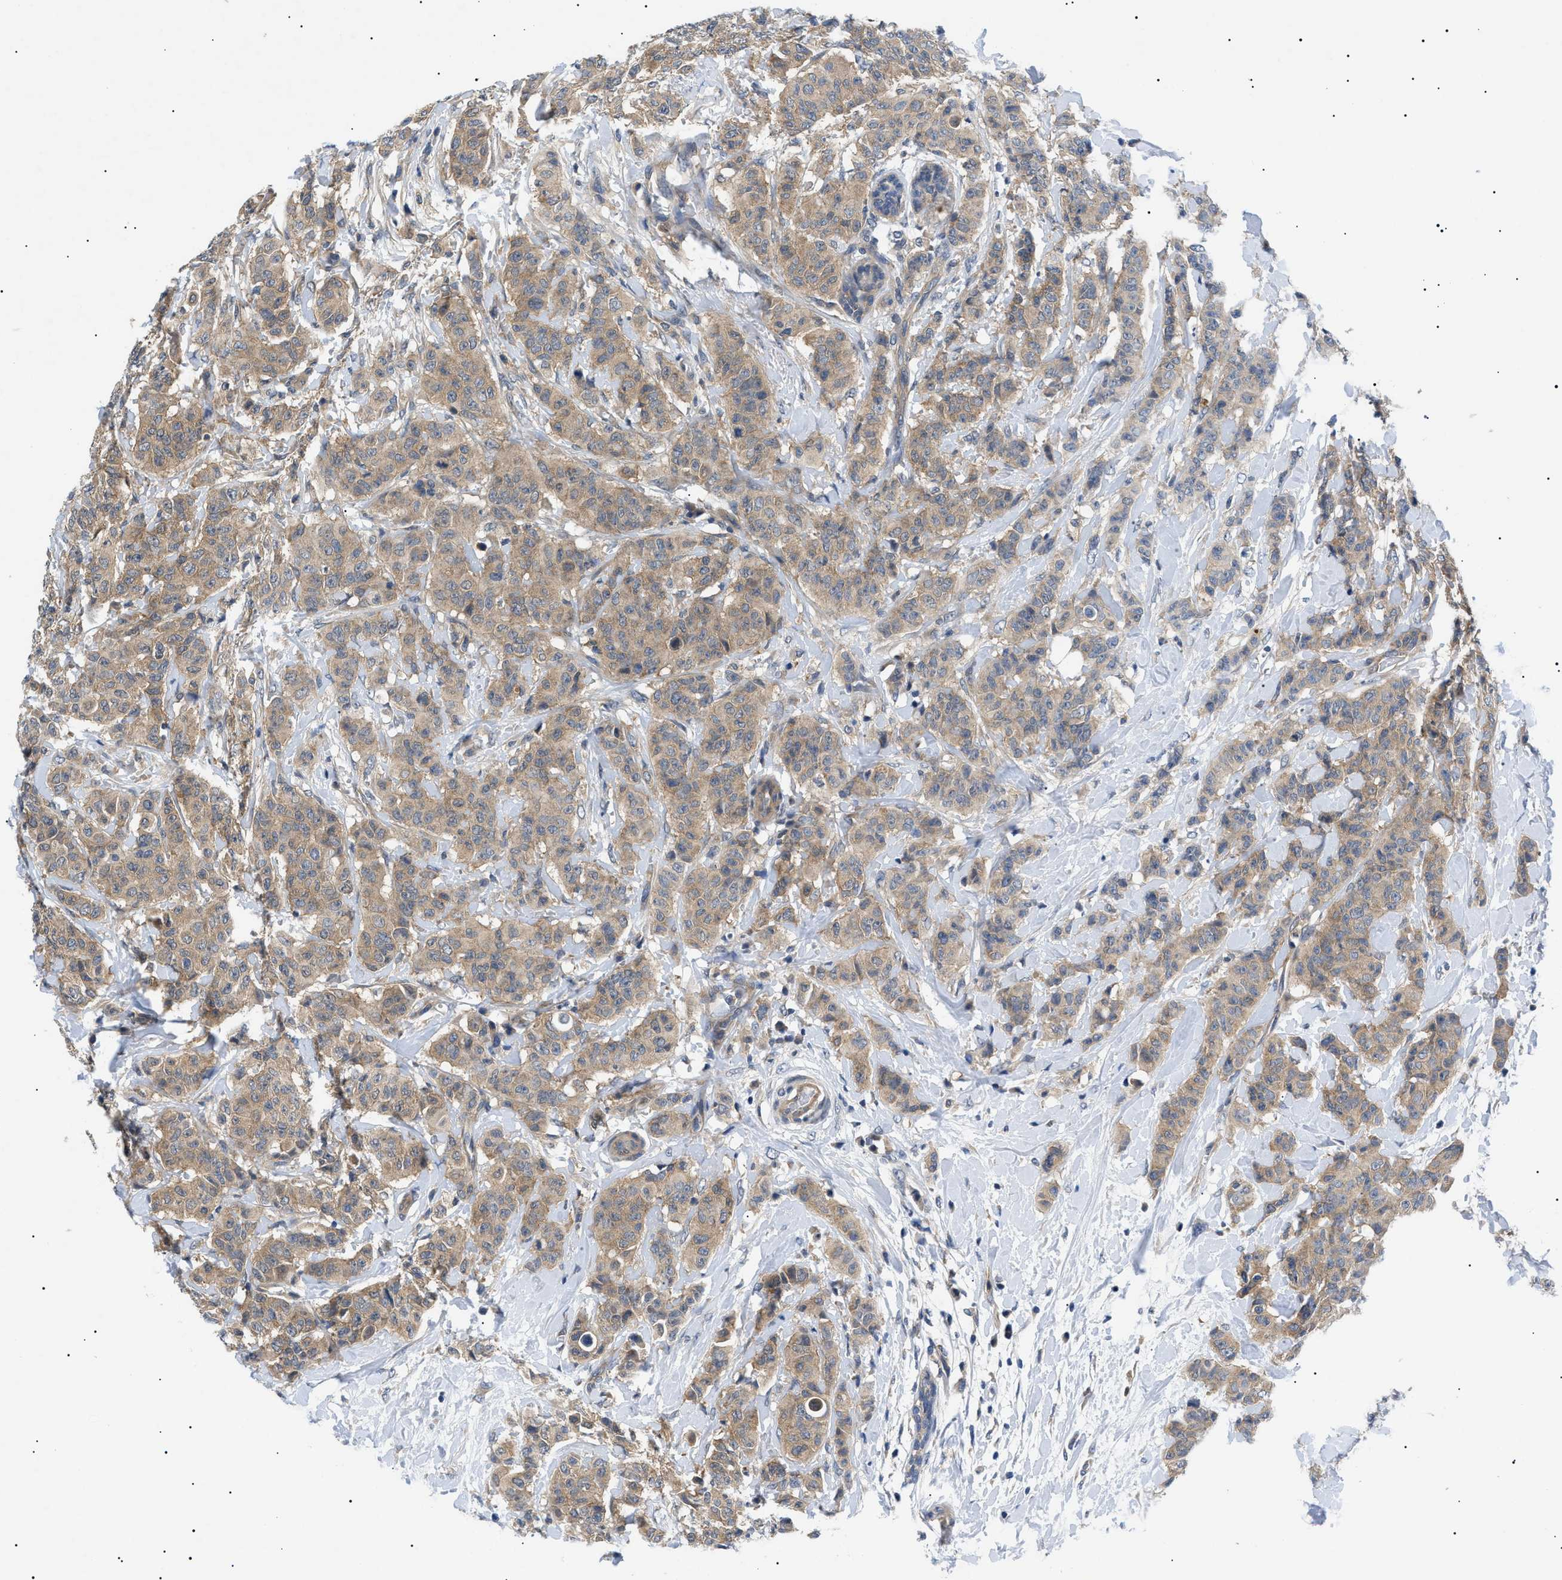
{"staining": {"intensity": "moderate", "quantity": ">75%", "location": "cytoplasmic/membranous"}, "tissue": "breast cancer", "cell_type": "Tumor cells", "image_type": "cancer", "snomed": [{"axis": "morphology", "description": "Normal tissue, NOS"}, {"axis": "morphology", "description": "Duct carcinoma"}, {"axis": "topography", "description": "Breast"}], "caption": "Protein analysis of invasive ductal carcinoma (breast) tissue displays moderate cytoplasmic/membranous expression in approximately >75% of tumor cells.", "gene": "RIPK1", "patient": {"sex": "female", "age": 40}}